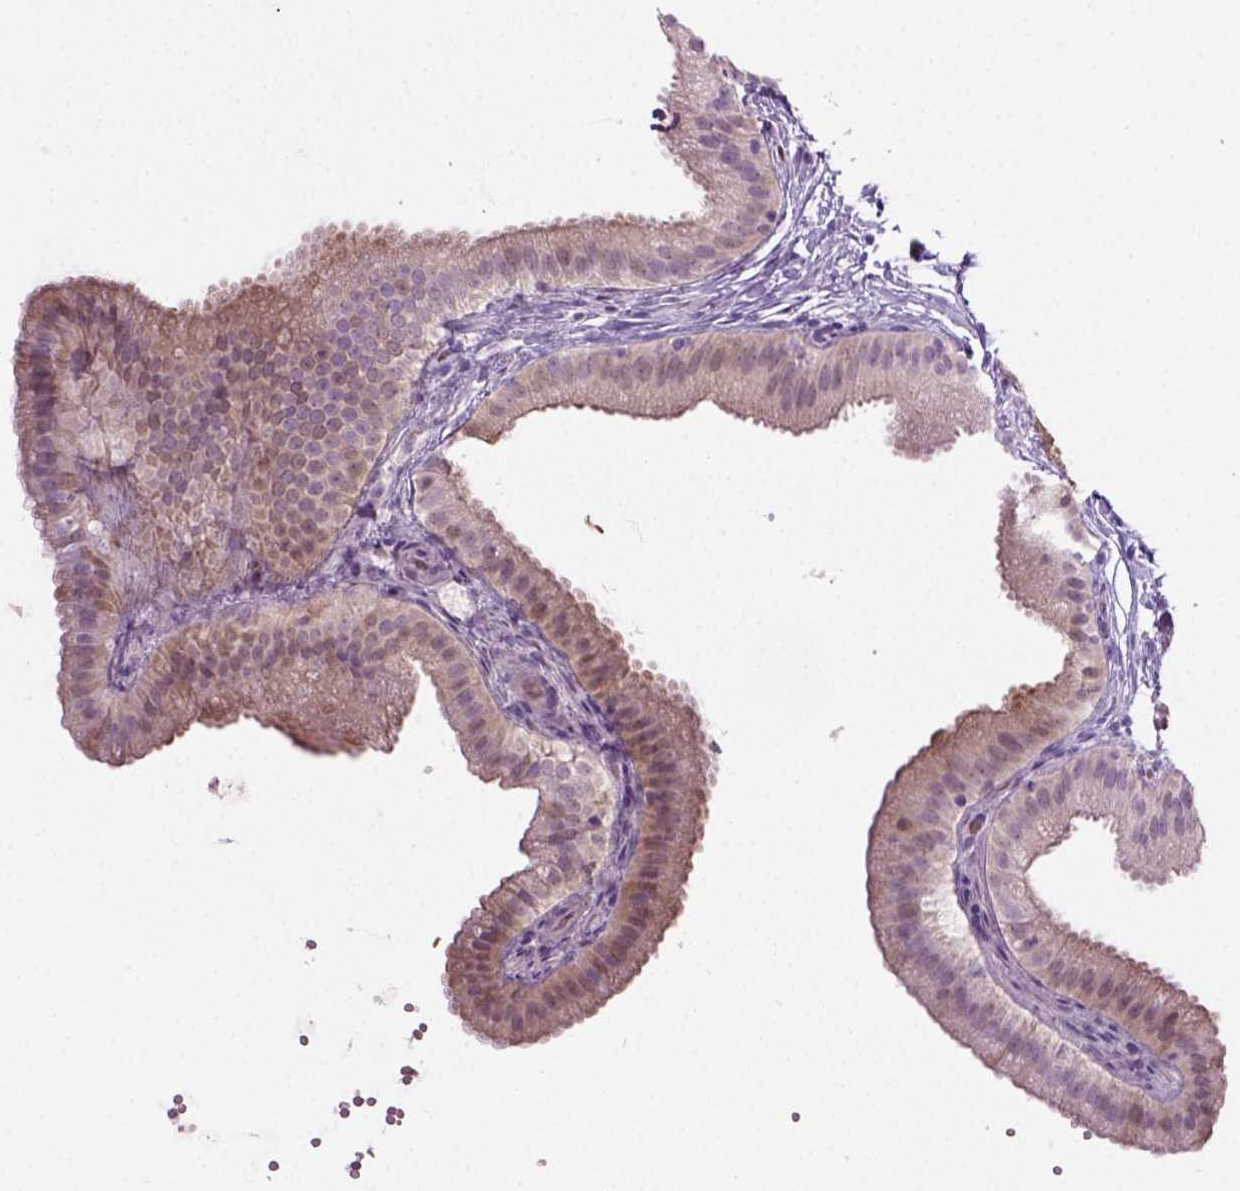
{"staining": {"intensity": "negative", "quantity": "none", "location": "none"}, "tissue": "gallbladder", "cell_type": "Glandular cells", "image_type": "normal", "snomed": [{"axis": "morphology", "description": "Normal tissue, NOS"}, {"axis": "topography", "description": "Gallbladder"}], "caption": "Immunohistochemistry (IHC) image of benign human gallbladder stained for a protein (brown), which exhibits no positivity in glandular cells.", "gene": "CIBAR2", "patient": {"sex": "female", "age": 63}}